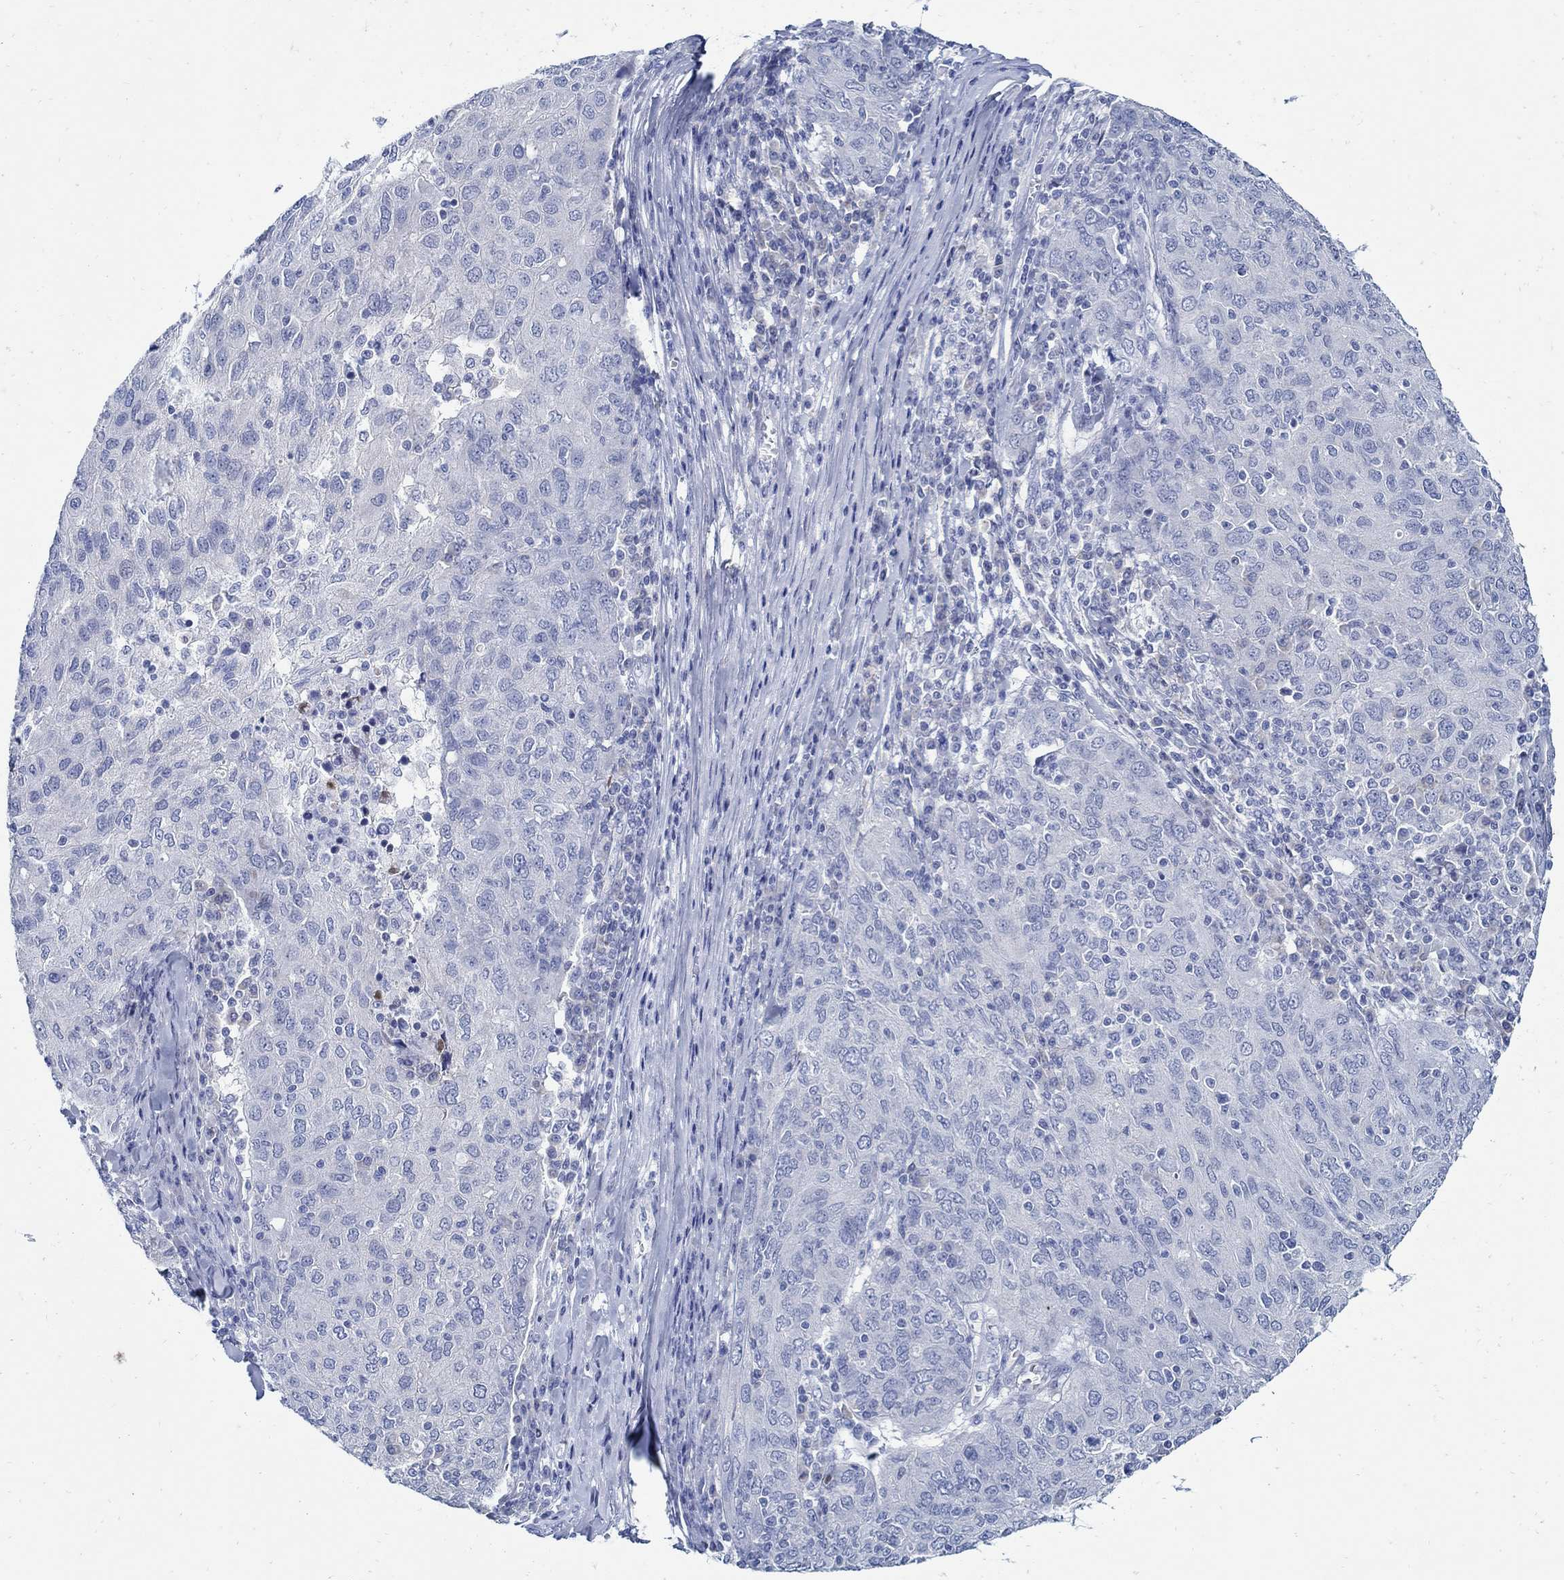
{"staining": {"intensity": "negative", "quantity": "none", "location": "none"}, "tissue": "ovarian cancer", "cell_type": "Tumor cells", "image_type": "cancer", "snomed": [{"axis": "morphology", "description": "Carcinoma, endometroid"}, {"axis": "topography", "description": "Ovary"}], "caption": "Immunohistochemistry (IHC) micrograph of neoplastic tissue: human ovarian cancer stained with DAB (3,3'-diaminobenzidine) exhibits no significant protein staining in tumor cells. The staining is performed using DAB (3,3'-diaminobenzidine) brown chromogen with nuclei counter-stained in using hematoxylin.", "gene": "PAX9", "patient": {"sex": "female", "age": 50}}